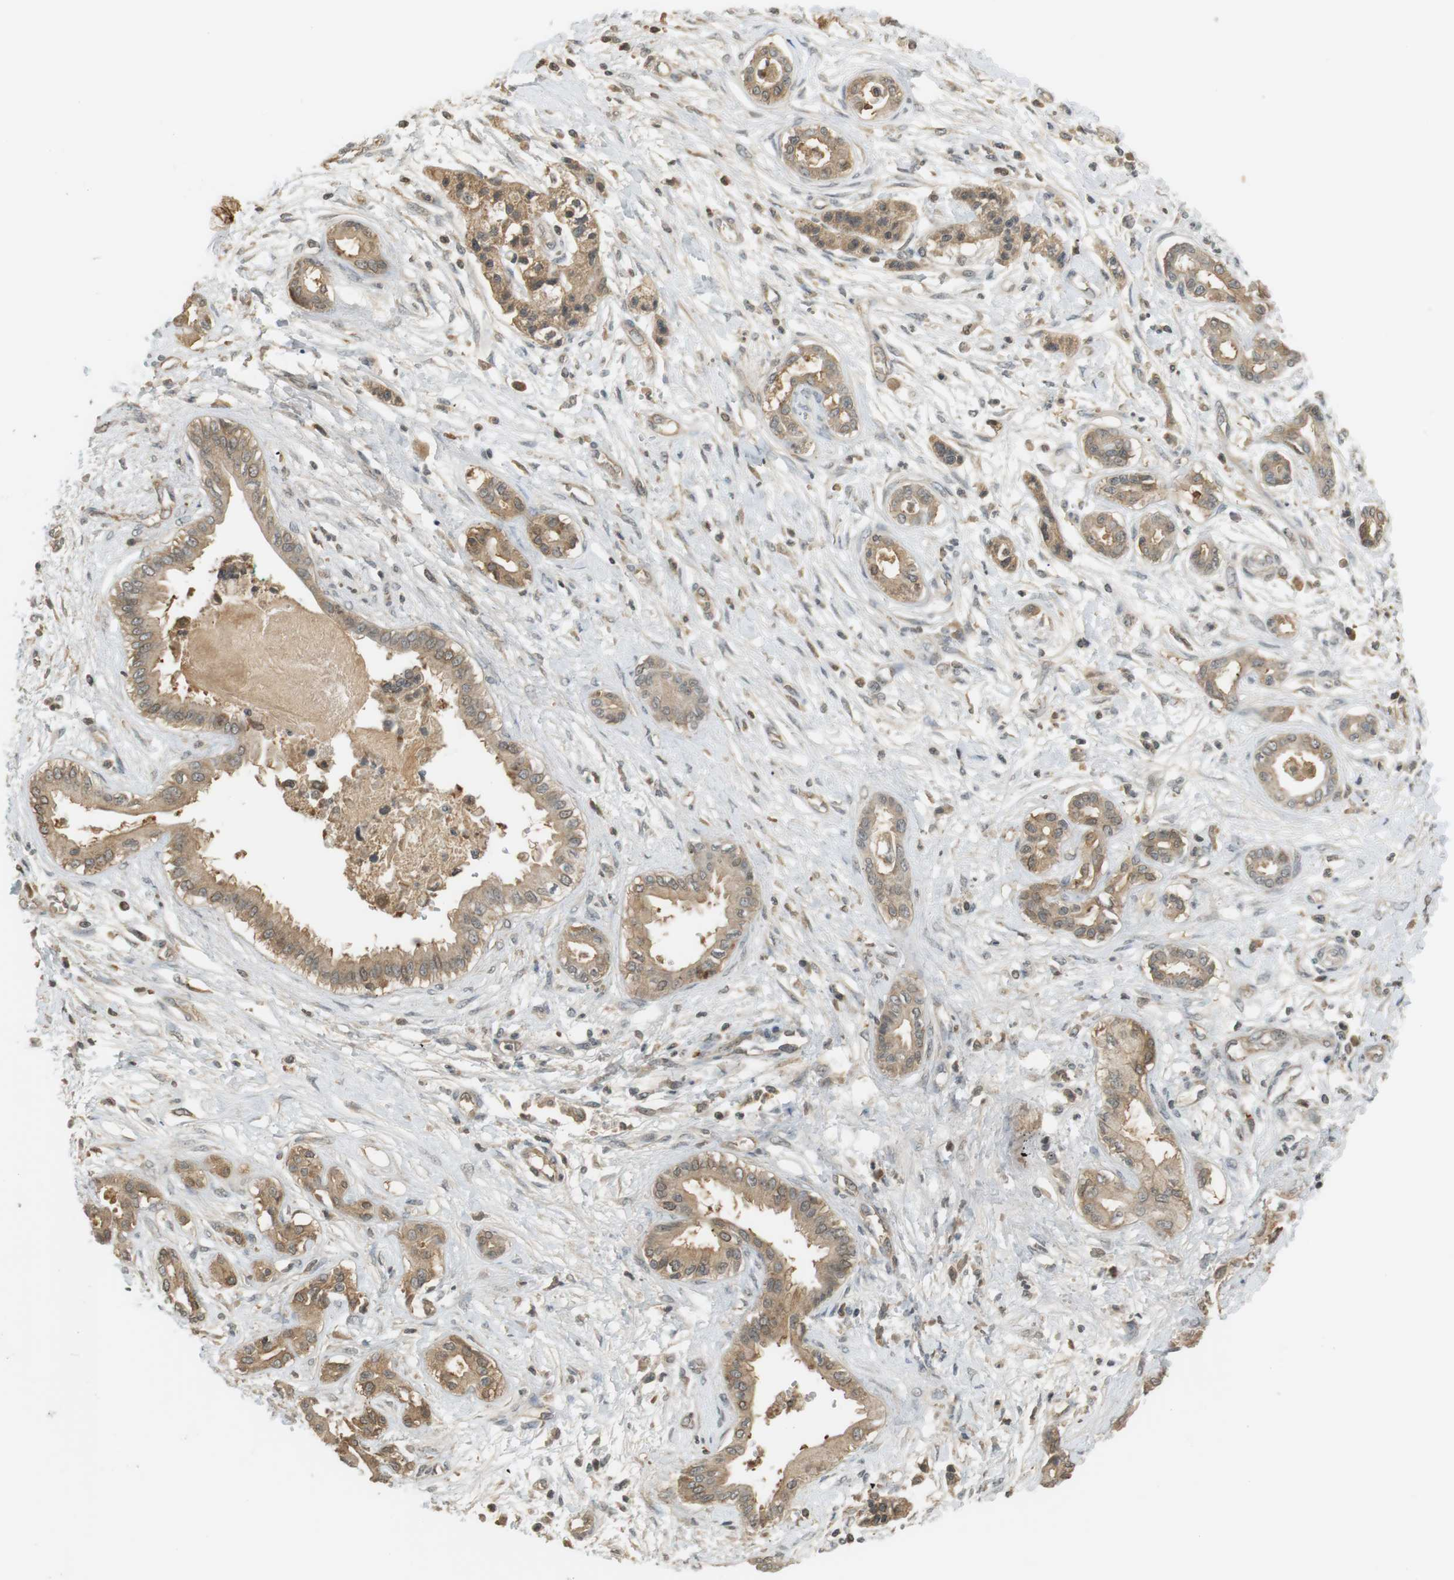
{"staining": {"intensity": "moderate", "quantity": ">75%", "location": "cytoplasmic/membranous"}, "tissue": "pancreatic cancer", "cell_type": "Tumor cells", "image_type": "cancer", "snomed": [{"axis": "morphology", "description": "Adenocarcinoma, NOS"}, {"axis": "topography", "description": "Pancreas"}], "caption": "This is a photomicrograph of immunohistochemistry (IHC) staining of pancreatic adenocarcinoma, which shows moderate staining in the cytoplasmic/membranous of tumor cells.", "gene": "SRR", "patient": {"sex": "male", "age": 56}}